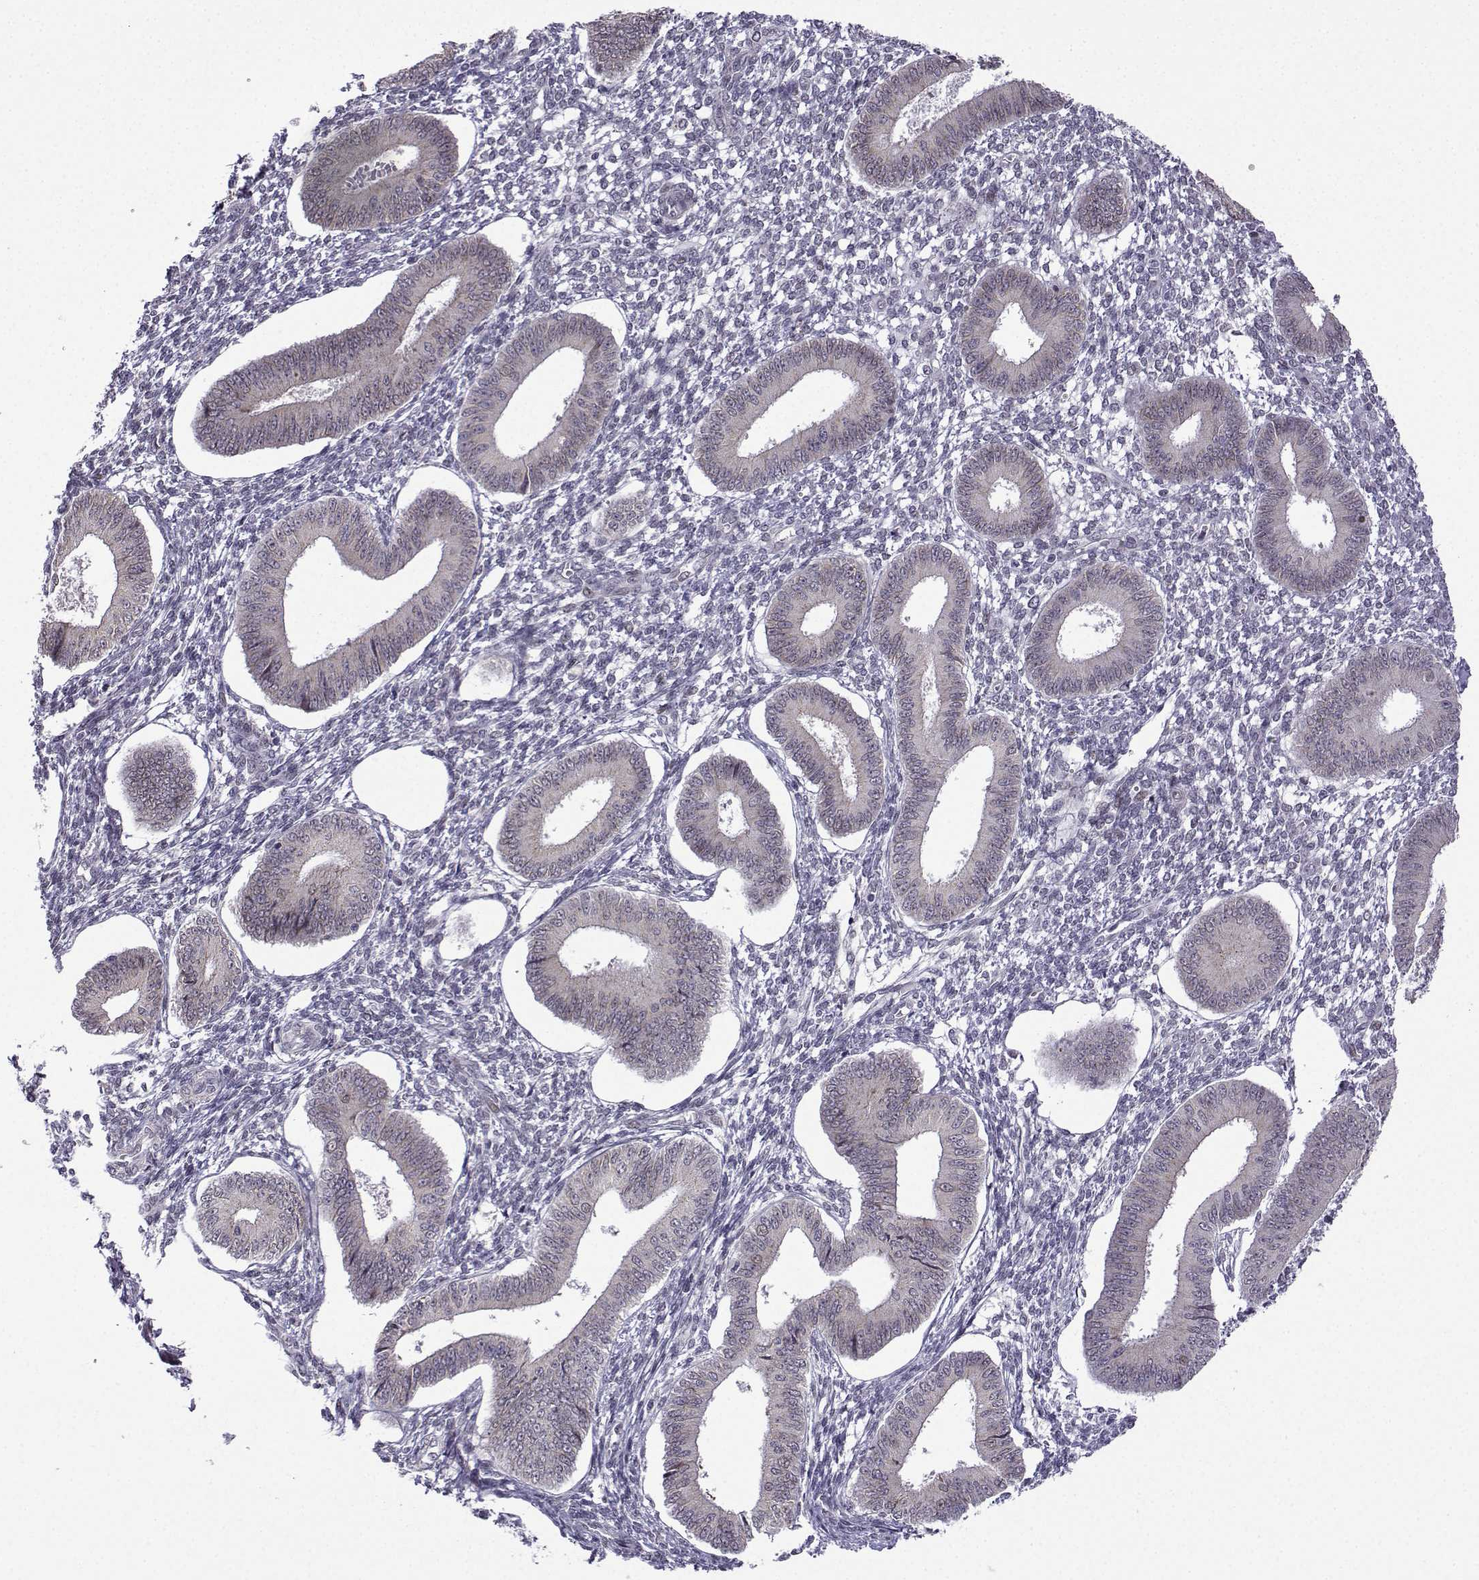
{"staining": {"intensity": "negative", "quantity": "none", "location": "none"}, "tissue": "endometrium", "cell_type": "Cells in endometrial stroma", "image_type": "normal", "snomed": [{"axis": "morphology", "description": "Normal tissue, NOS"}, {"axis": "topography", "description": "Endometrium"}], "caption": "A histopathology image of endometrium stained for a protein reveals no brown staining in cells in endometrial stroma. (DAB IHC, high magnification).", "gene": "FGF3", "patient": {"sex": "female", "age": 42}}